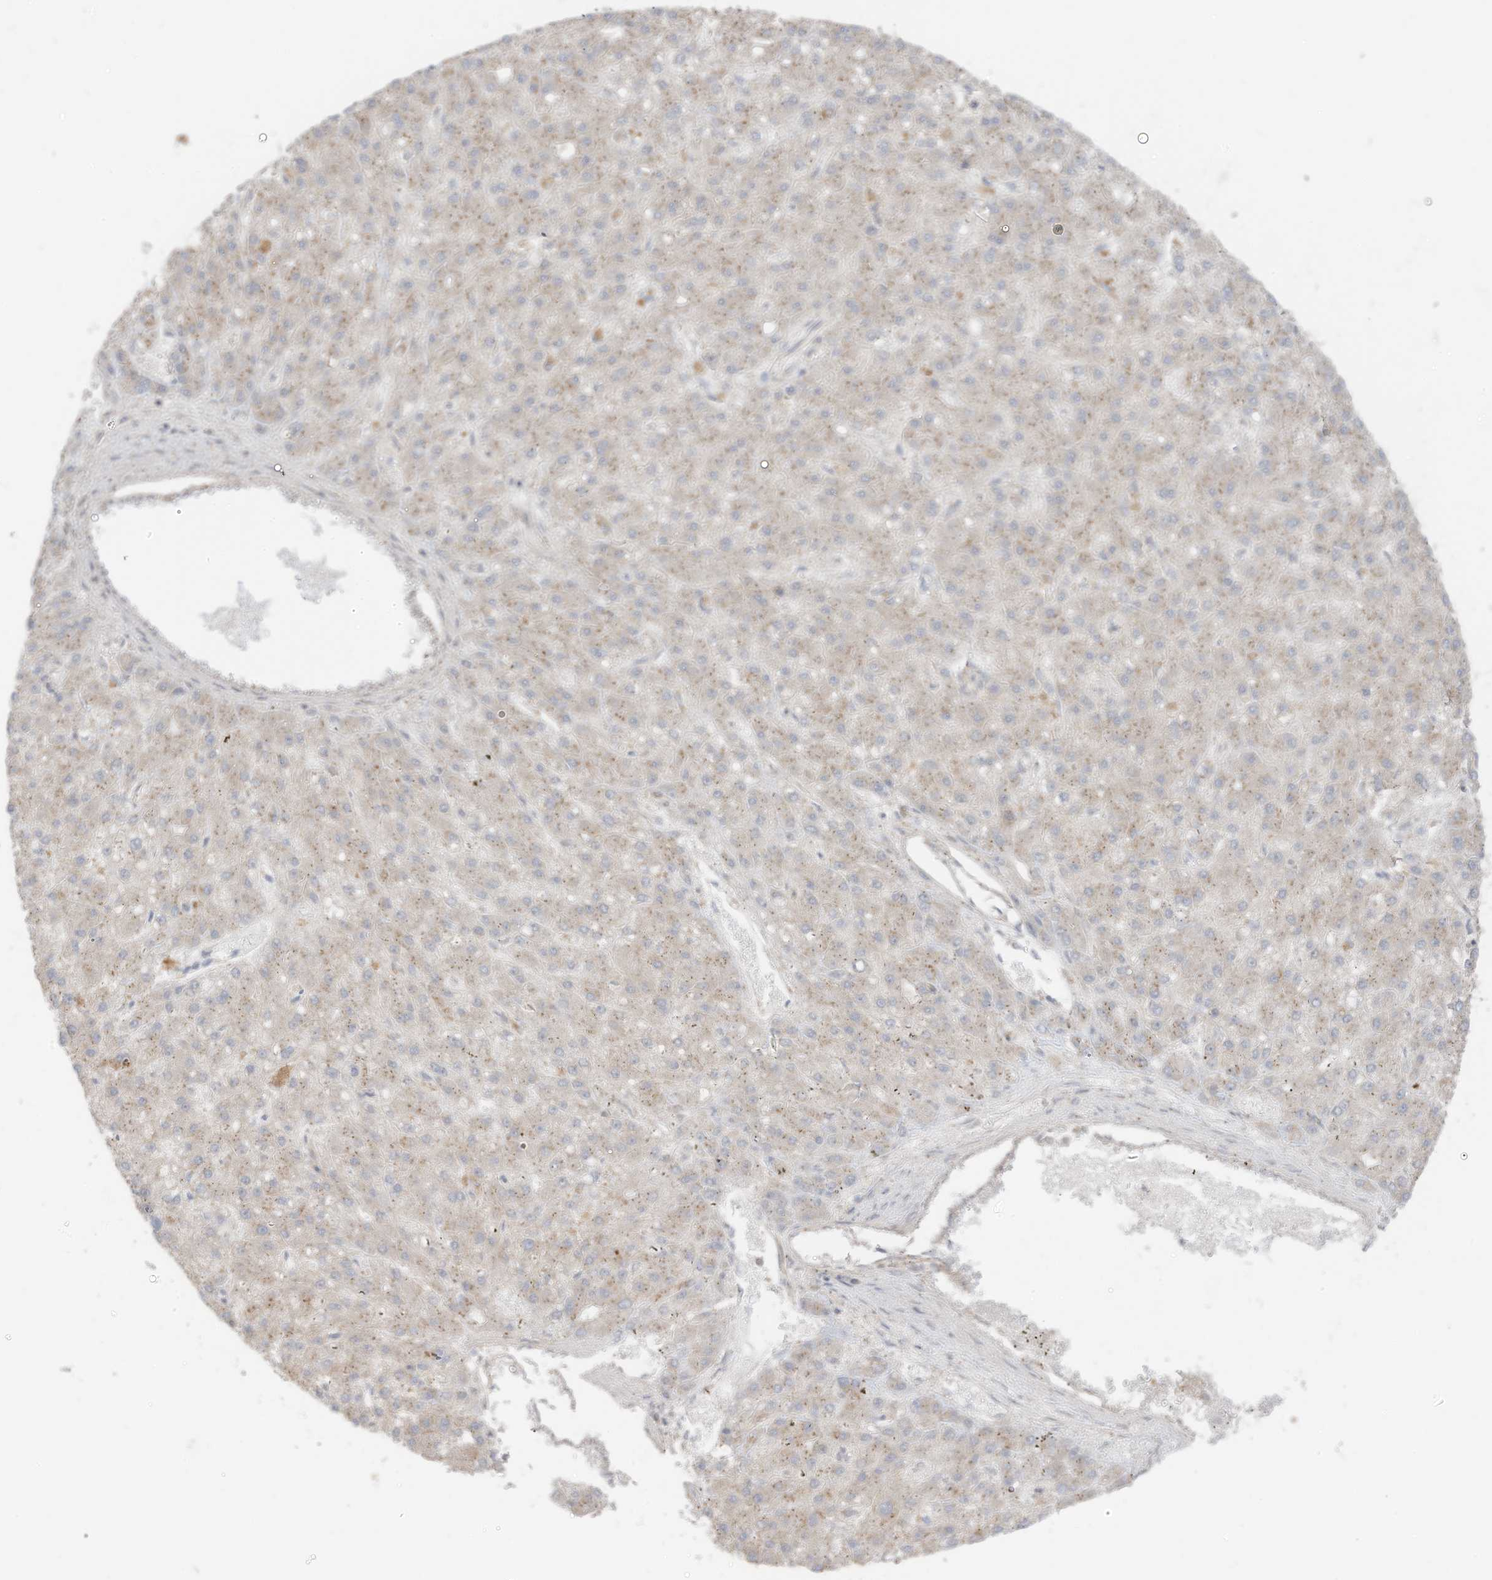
{"staining": {"intensity": "moderate", "quantity": "25%-75%", "location": "cytoplasmic/membranous"}, "tissue": "liver cancer", "cell_type": "Tumor cells", "image_type": "cancer", "snomed": [{"axis": "morphology", "description": "Carcinoma, Hepatocellular, NOS"}, {"axis": "topography", "description": "Liver"}], "caption": "A medium amount of moderate cytoplasmic/membranous staining is identified in about 25%-75% of tumor cells in liver cancer (hepatocellular carcinoma) tissue.", "gene": "N4BP3", "patient": {"sex": "male", "age": 67}}